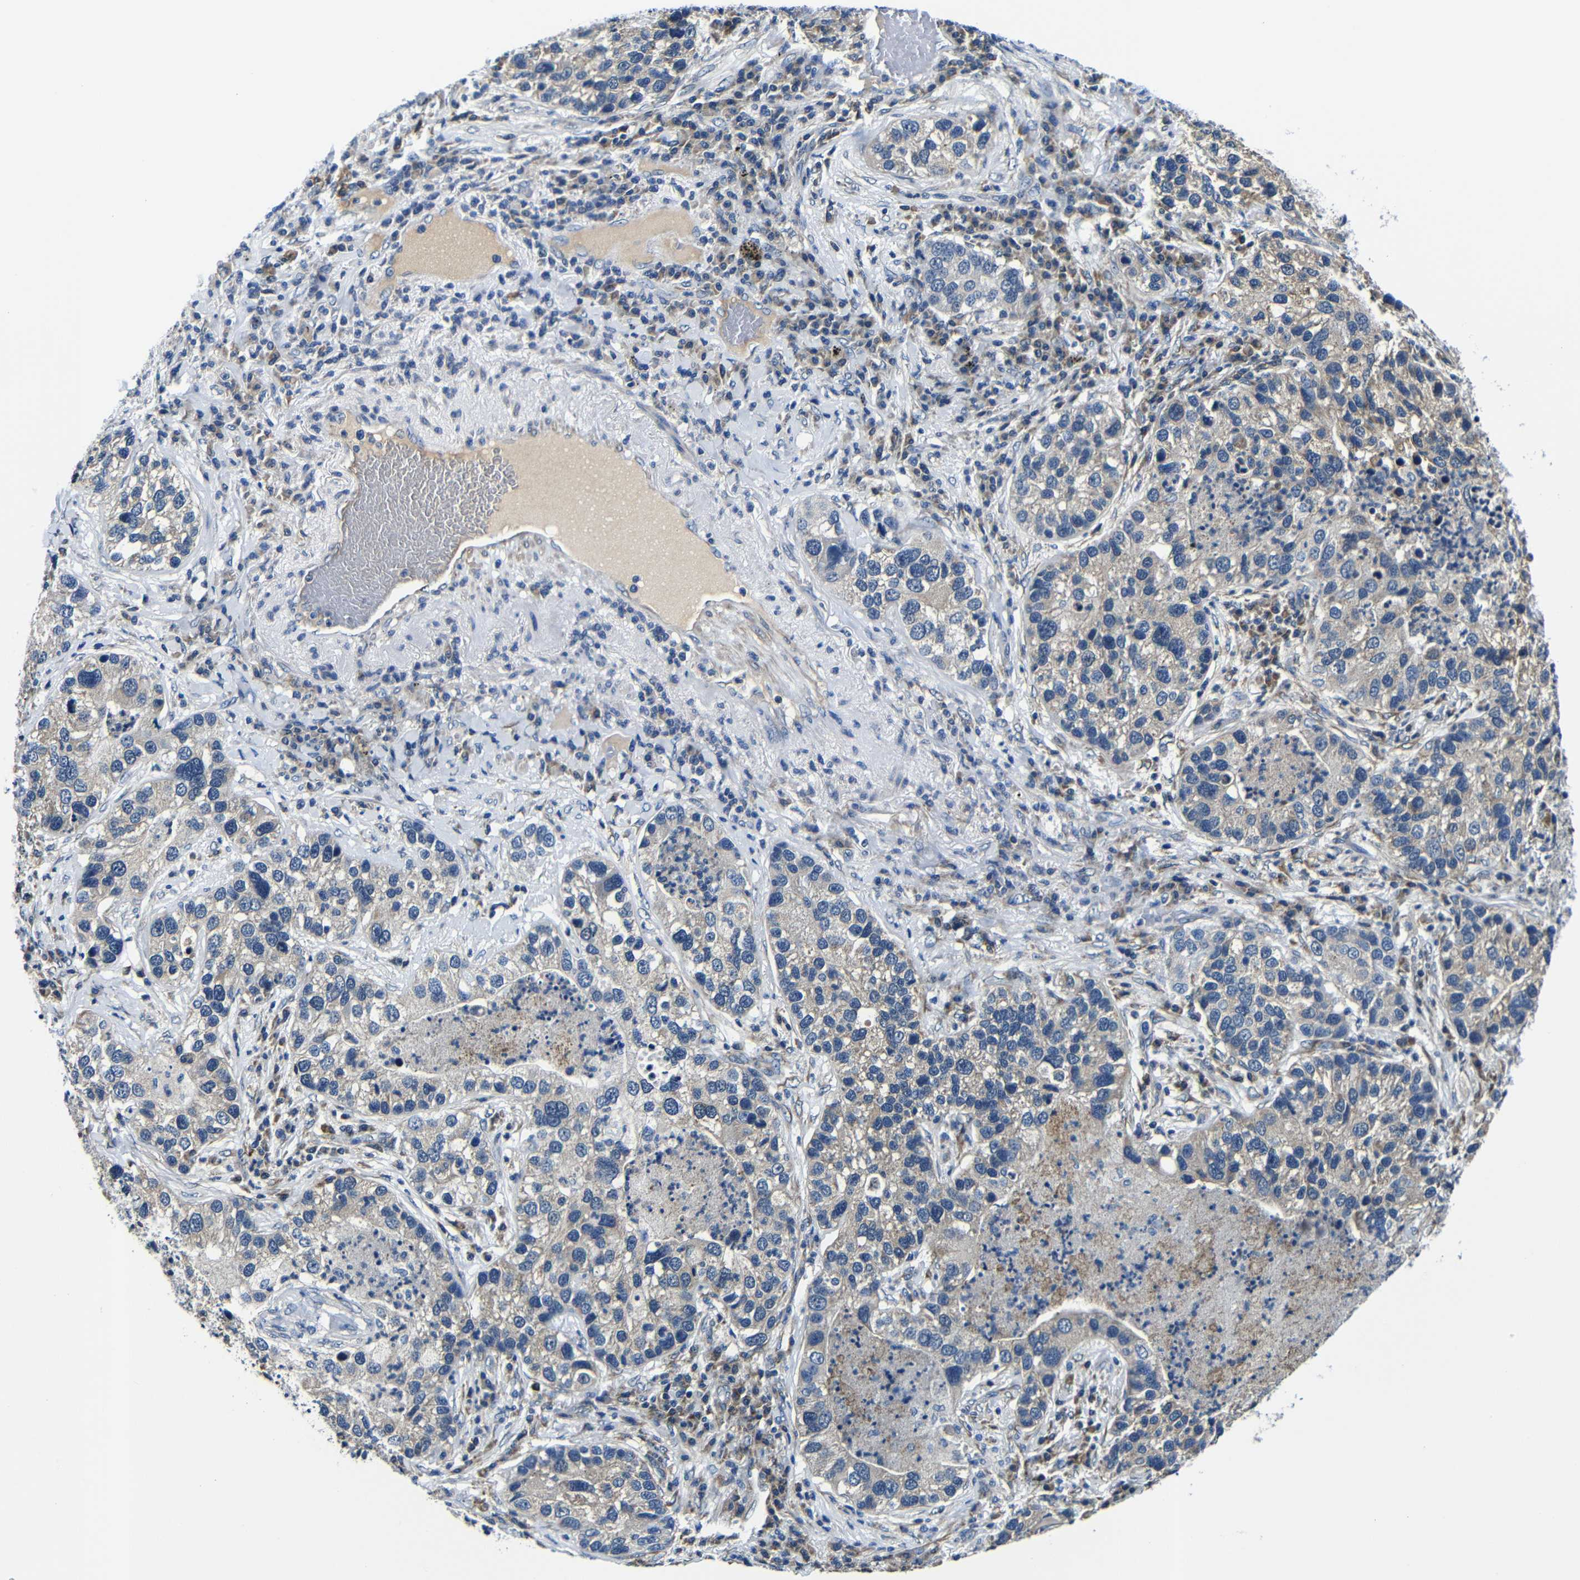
{"staining": {"intensity": "weak", "quantity": "<25%", "location": "cytoplasmic/membranous"}, "tissue": "lung cancer", "cell_type": "Tumor cells", "image_type": "cancer", "snomed": [{"axis": "morphology", "description": "Normal tissue, NOS"}, {"axis": "morphology", "description": "Adenocarcinoma, NOS"}, {"axis": "topography", "description": "Bronchus"}, {"axis": "topography", "description": "Lung"}], "caption": "Immunohistochemistry (IHC) micrograph of lung cancer (adenocarcinoma) stained for a protein (brown), which exhibits no staining in tumor cells.", "gene": "FKBP14", "patient": {"sex": "male", "age": 54}}